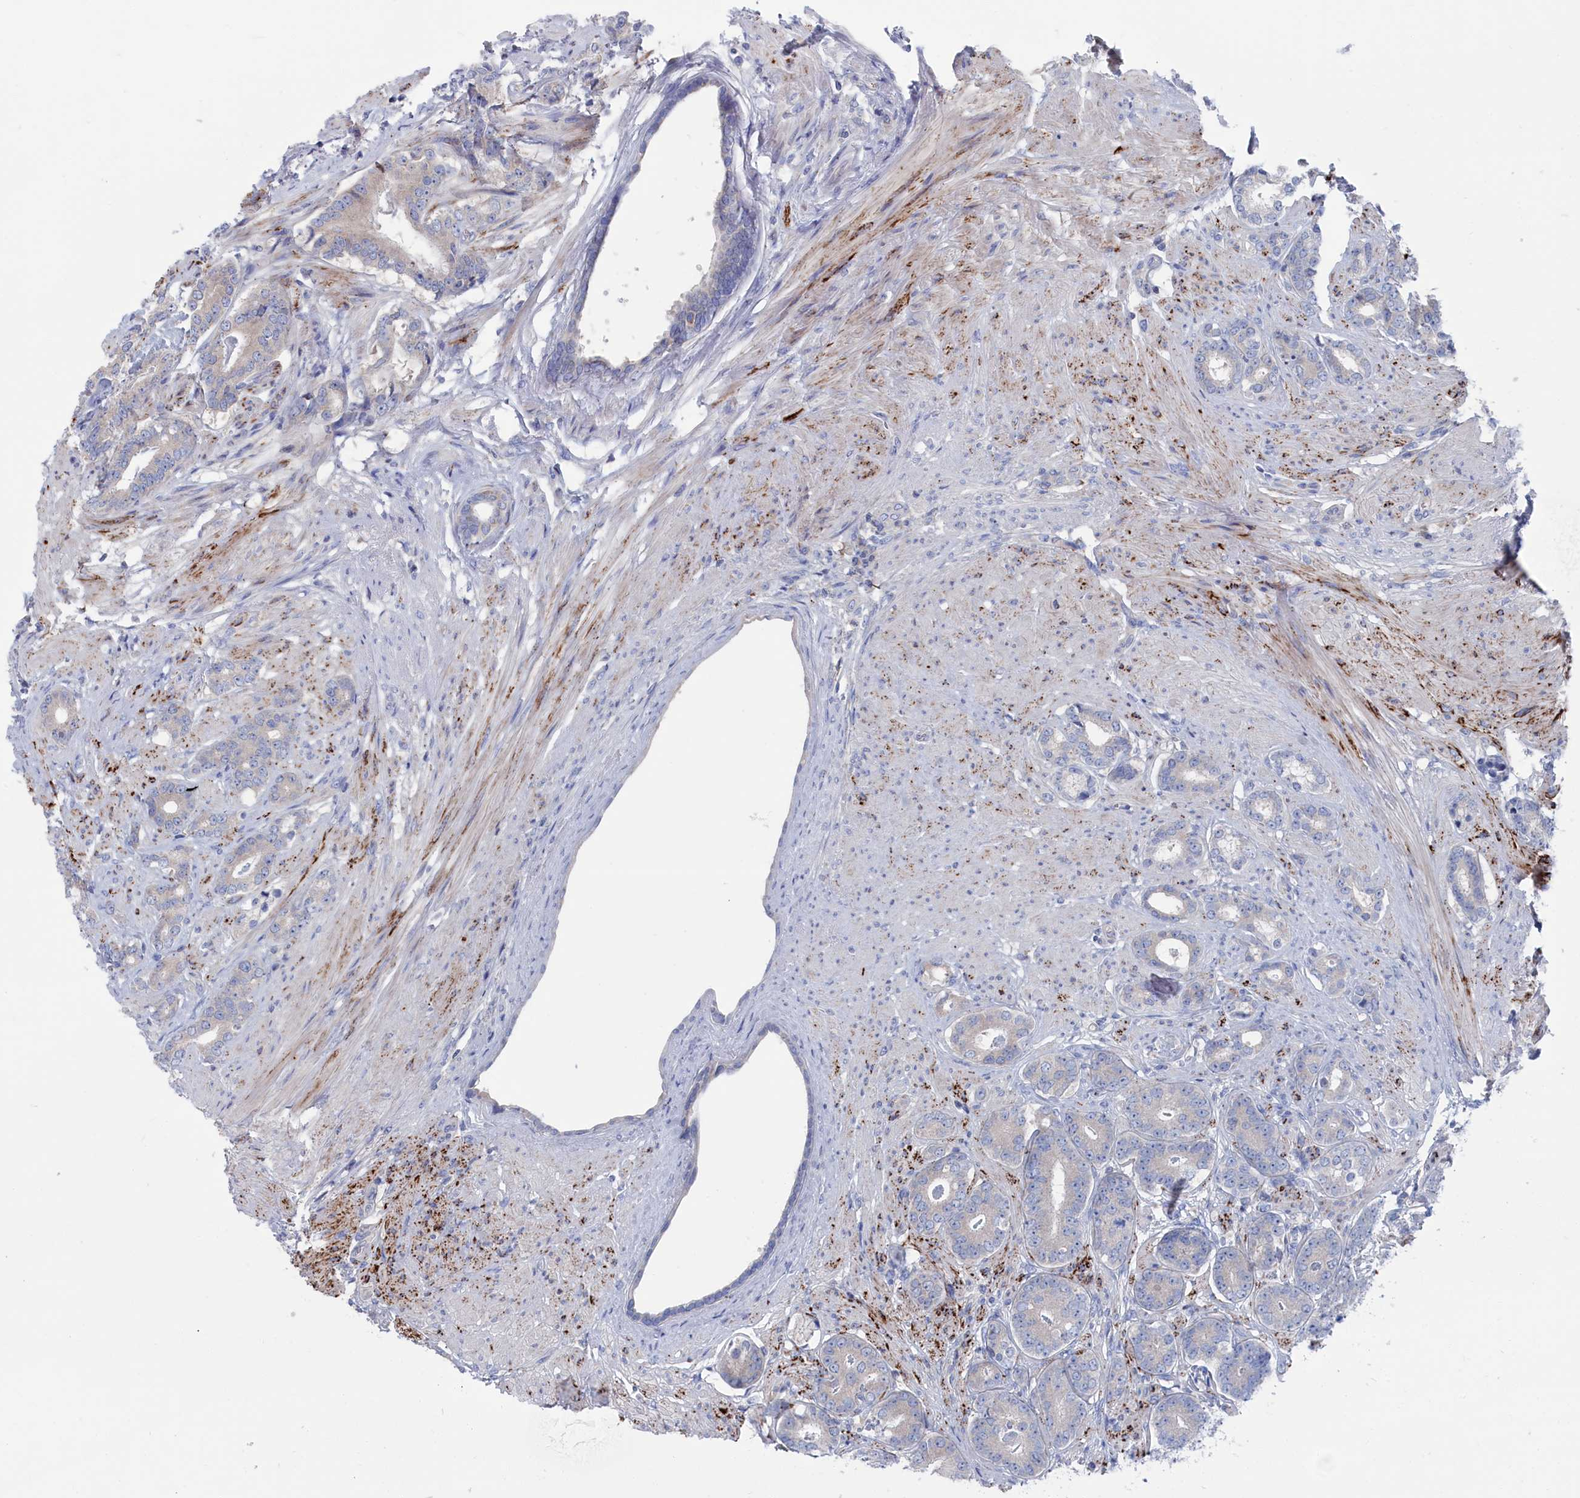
{"staining": {"intensity": "weak", "quantity": "25%-75%", "location": "cytoplasmic/membranous"}, "tissue": "prostate cancer", "cell_type": "Tumor cells", "image_type": "cancer", "snomed": [{"axis": "morphology", "description": "Adenocarcinoma, Low grade"}, {"axis": "topography", "description": "Prostate"}], "caption": "Human prostate adenocarcinoma (low-grade) stained for a protein (brown) displays weak cytoplasmic/membranous positive staining in approximately 25%-75% of tumor cells.", "gene": "CEND1", "patient": {"sex": "male", "age": 71}}